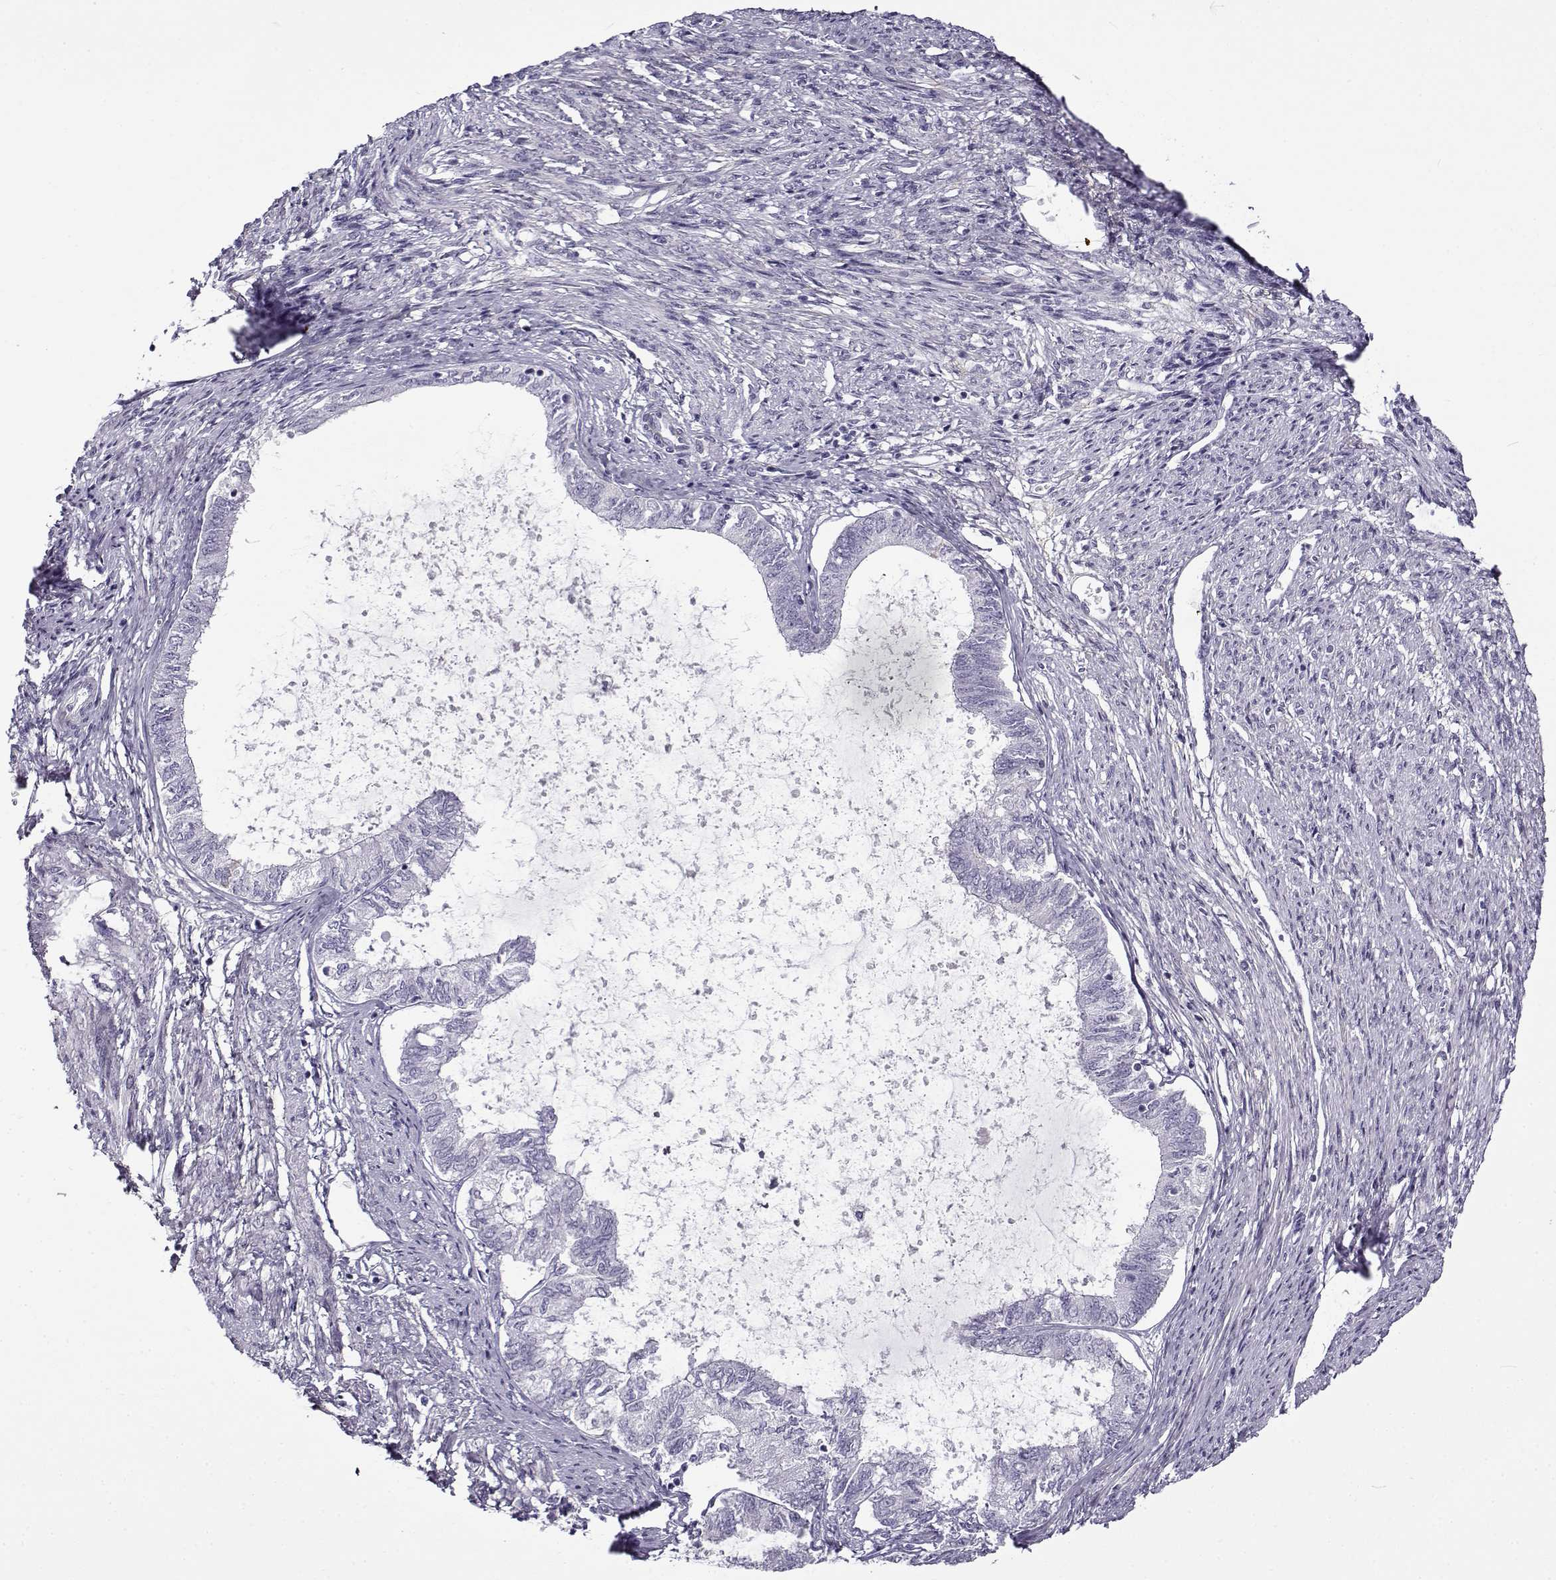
{"staining": {"intensity": "negative", "quantity": "none", "location": "none"}, "tissue": "endometrial cancer", "cell_type": "Tumor cells", "image_type": "cancer", "snomed": [{"axis": "morphology", "description": "Adenocarcinoma, NOS"}, {"axis": "topography", "description": "Endometrium"}], "caption": "This micrograph is of endometrial adenocarcinoma stained with immunohistochemistry (IHC) to label a protein in brown with the nuclei are counter-stained blue. There is no expression in tumor cells. (Brightfield microscopy of DAB immunohistochemistry at high magnification).", "gene": "GTSF1L", "patient": {"sex": "female", "age": 86}}